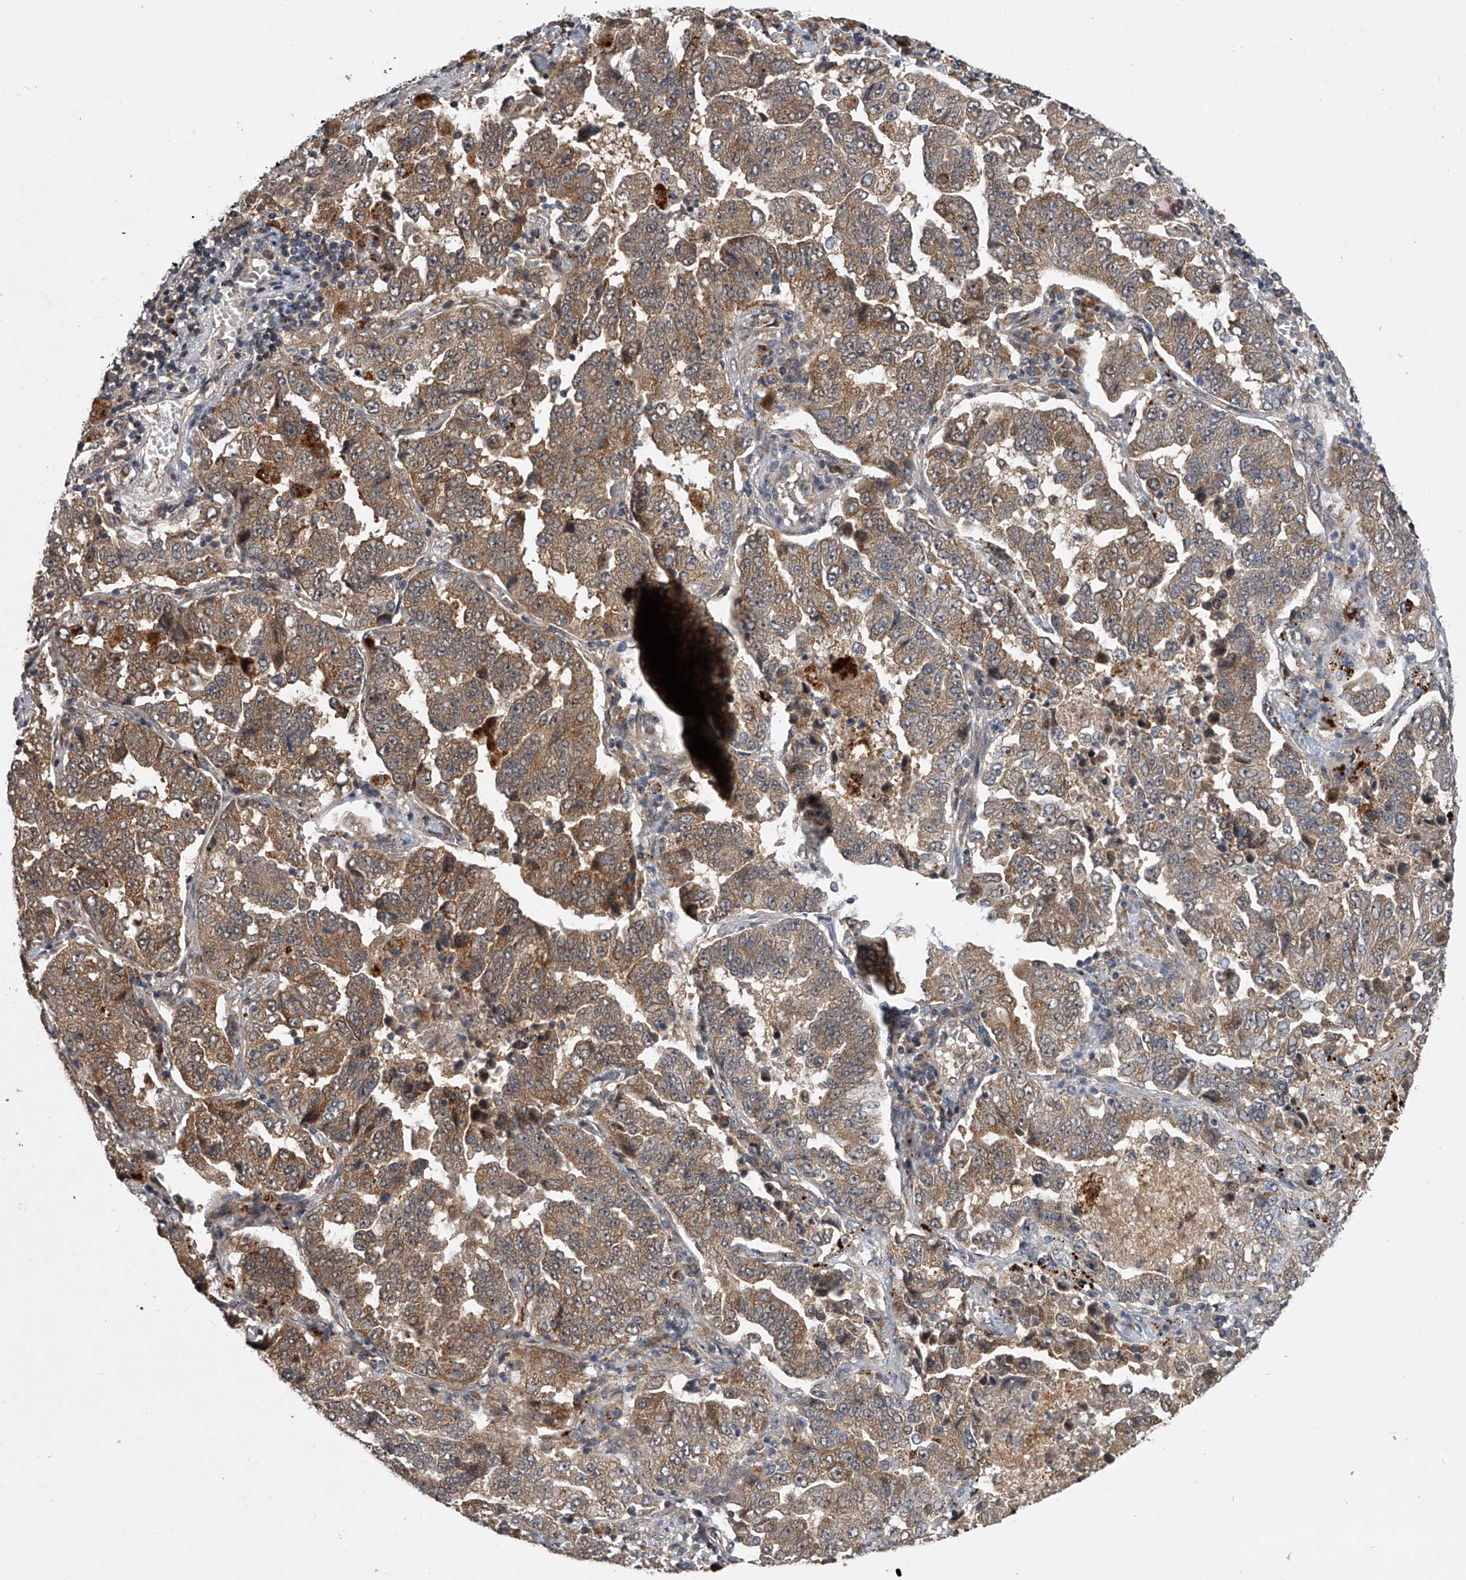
{"staining": {"intensity": "moderate", "quantity": ">75%", "location": "cytoplasmic/membranous"}, "tissue": "lung cancer", "cell_type": "Tumor cells", "image_type": "cancer", "snomed": [{"axis": "morphology", "description": "Adenocarcinoma, NOS"}, {"axis": "topography", "description": "Lung"}], "caption": "Moderate cytoplasmic/membranous protein positivity is present in approximately >75% of tumor cells in adenocarcinoma (lung).", "gene": "GEMIN8", "patient": {"sex": "female", "age": 51}}